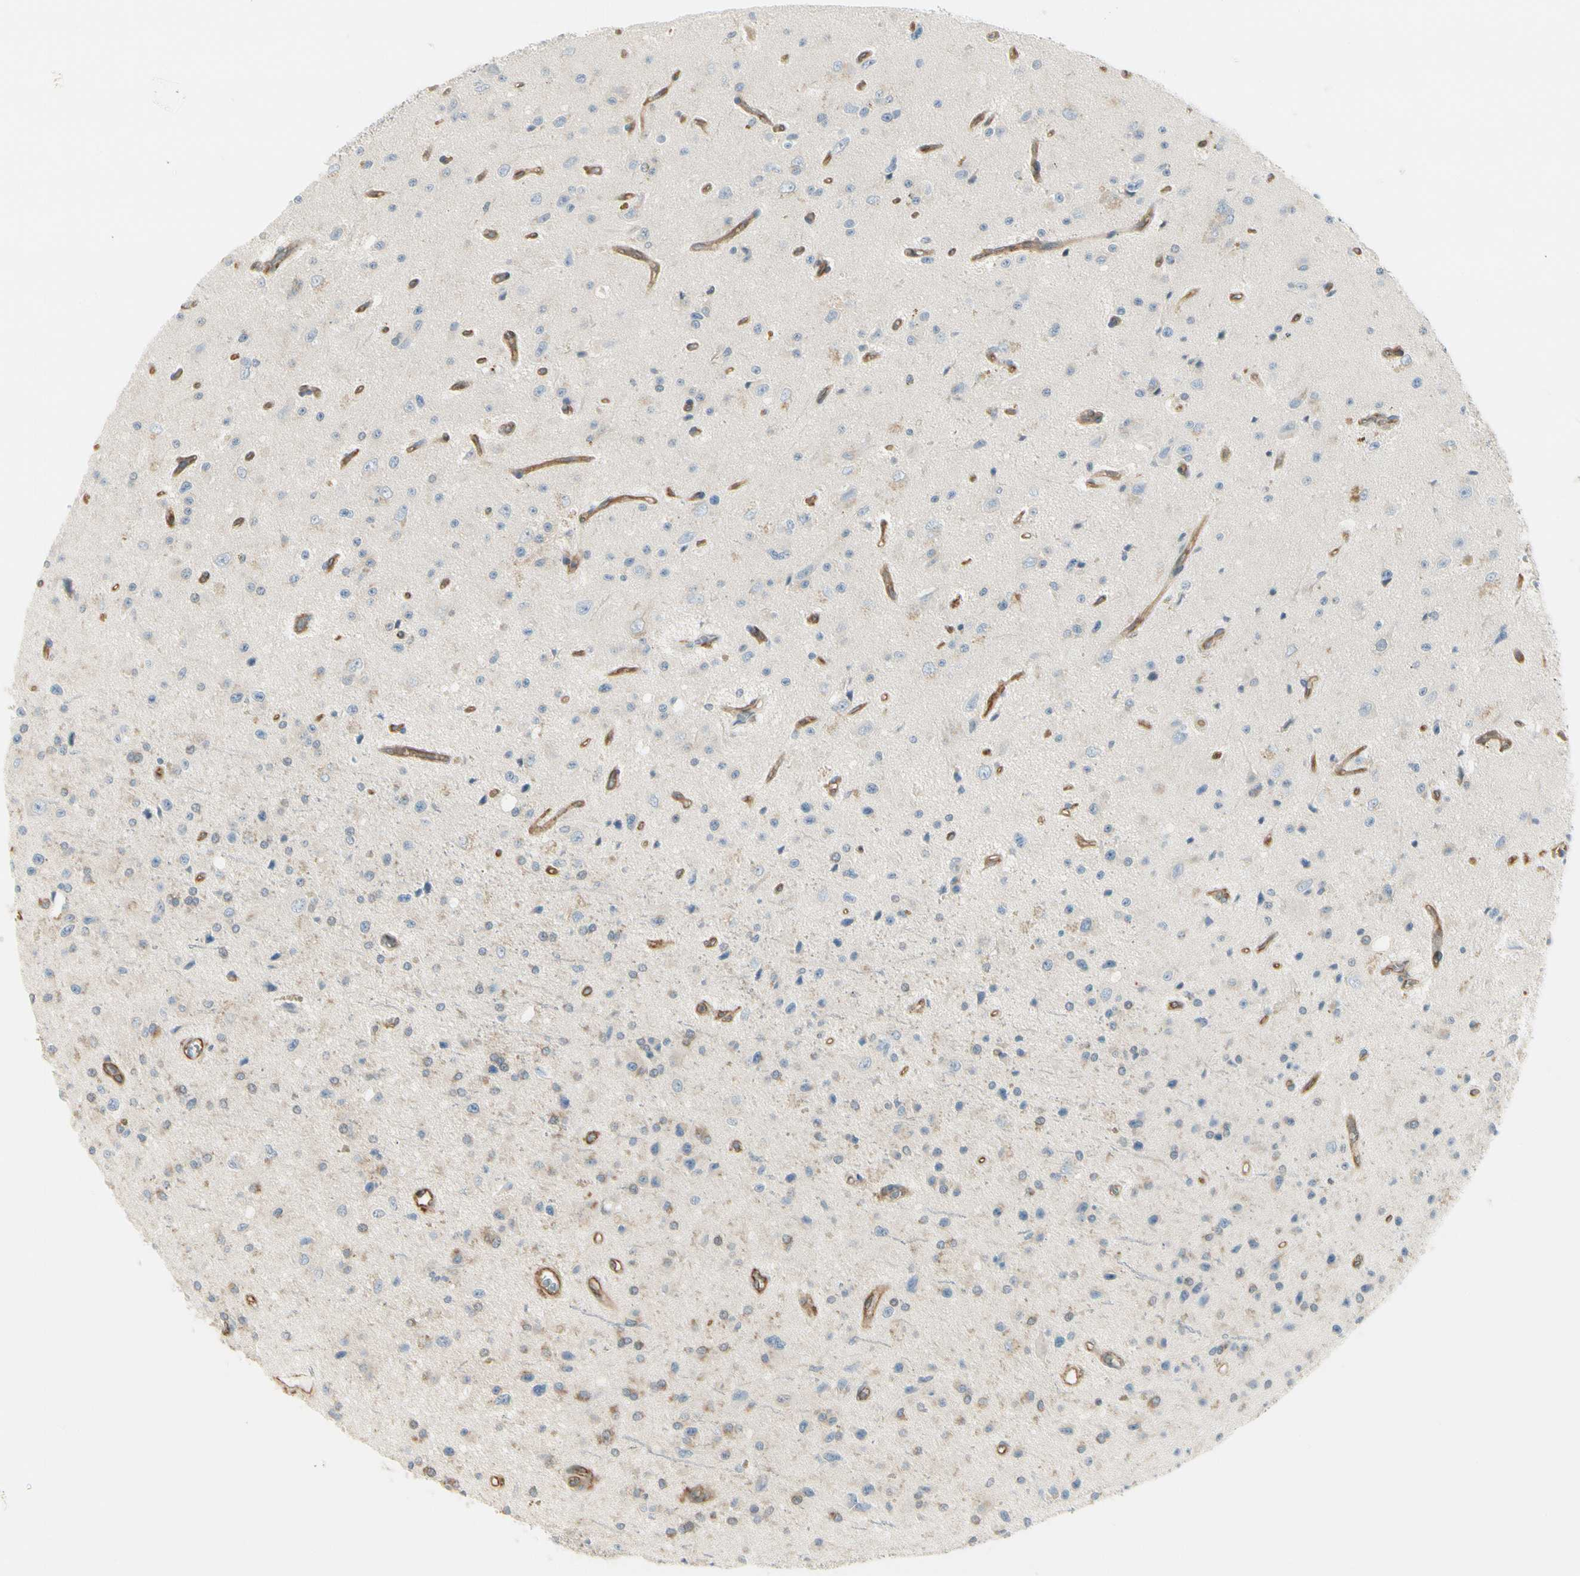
{"staining": {"intensity": "negative", "quantity": "none", "location": "none"}, "tissue": "glioma", "cell_type": "Tumor cells", "image_type": "cancer", "snomed": [{"axis": "morphology", "description": "Glioma, malignant, Low grade"}, {"axis": "topography", "description": "Brain"}], "caption": "IHC photomicrograph of malignant glioma (low-grade) stained for a protein (brown), which demonstrates no staining in tumor cells.", "gene": "AGFG1", "patient": {"sex": "male", "age": 58}}